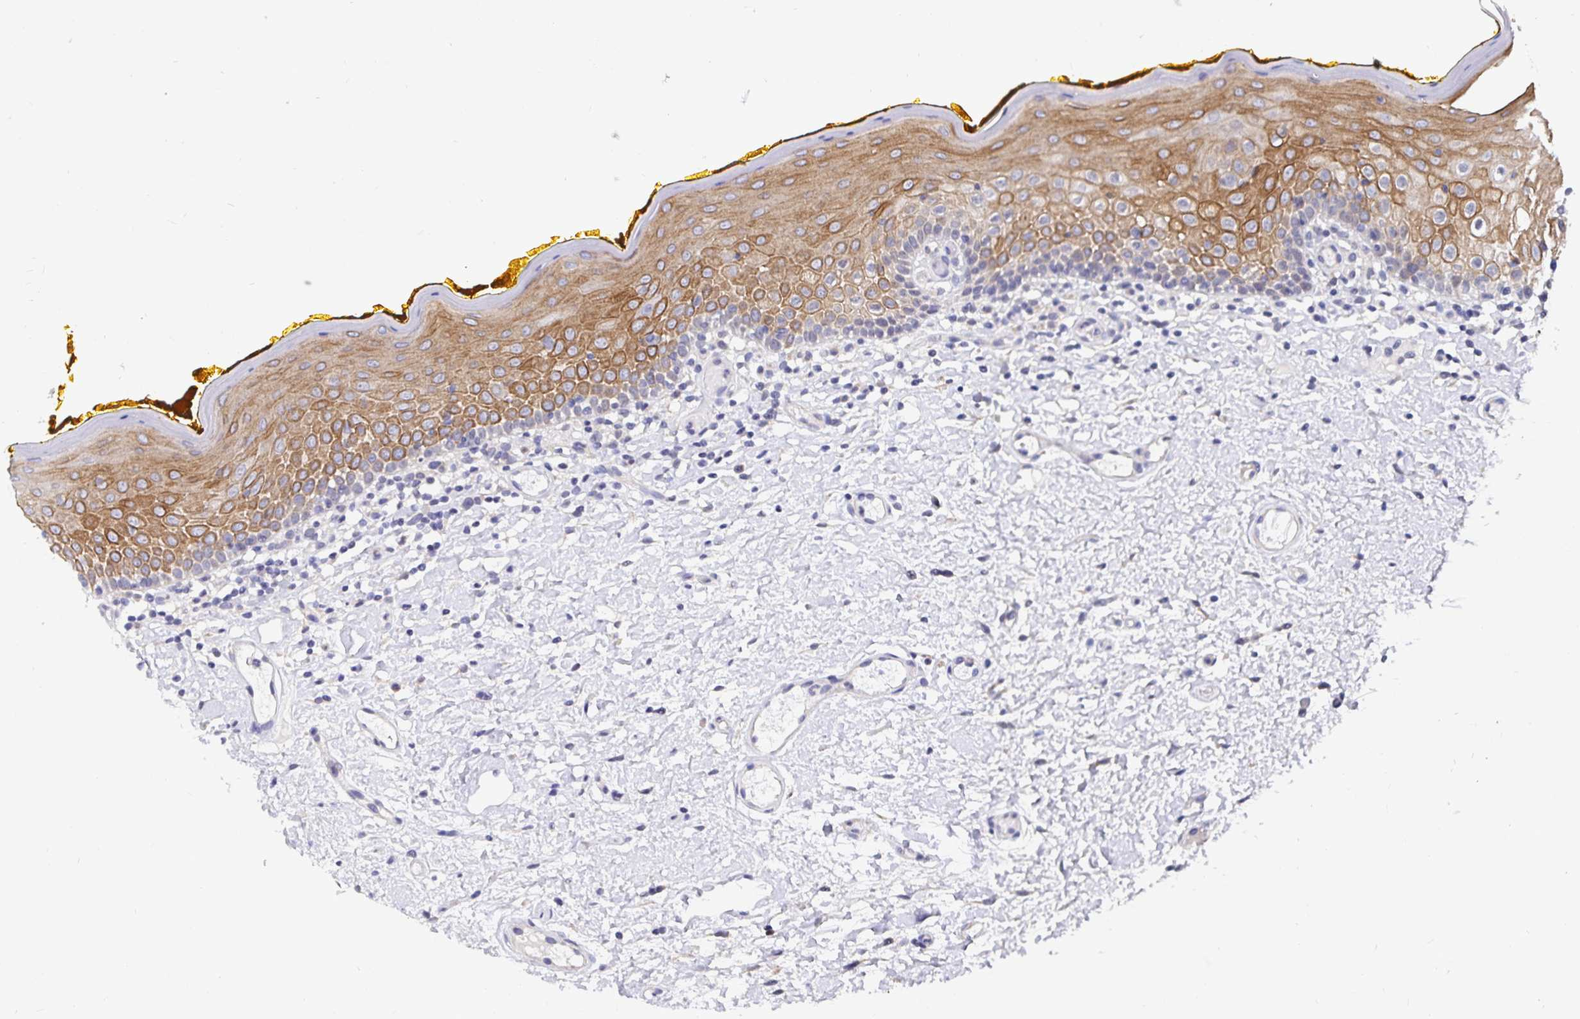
{"staining": {"intensity": "moderate", "quantity": "25%-75%", "location": "cytoplasmic/membranous"}, "tissue": "oral mucosa", "cell_type": "Squamous epithelial cells", "image_type": "normal", "snomed": [{"axis": "morphology", "description": "Normal tissue, NOS"}, {"axis": "topography", "description": "Oral tissue"}, {"axis": "topography", "description": "Tounge, NOS"}], "caption": "An image of human oral mucosa stained for a protein demonstrates moderate cytoplasmic/membranous brown staining in squamous epithelial cells. The staining was performed using DAB (3,3'-diaminobenzidine), with brown indicating positive protein expression. Nuclei are stained blue with hematoxylin.", "gene": "ZIK1", "patient": {"sex": "female", "age": 58}}